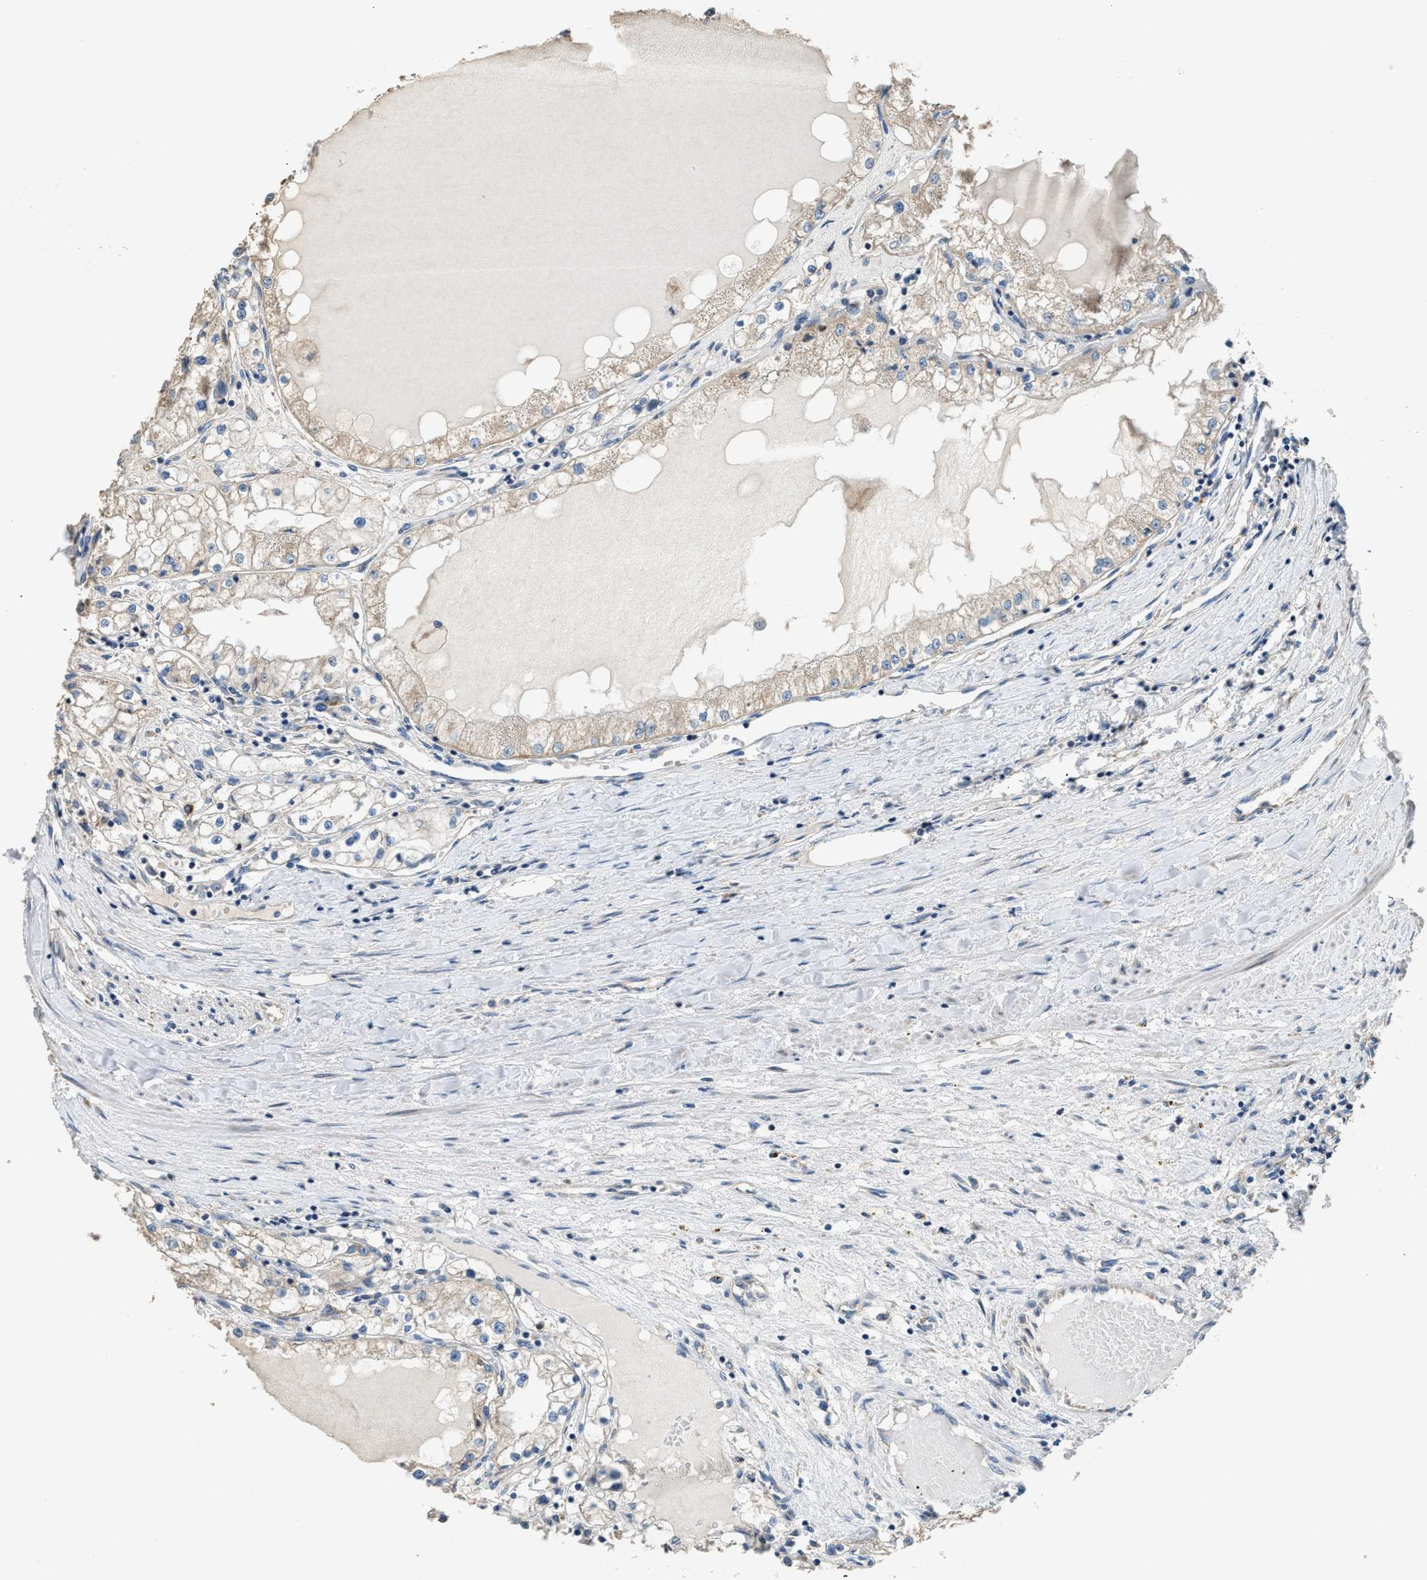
{"staining": {"intensity": "weak", "quantity": "25%-75%", "location": "cytoplasmic/membranous"}, "tissue": "renal cancer", "cell_type": "Tumor cells", "image_type": "cancer", "snomed": [{"axis": "morphology", "description": "Adenocarcinoma, NOS"}, {"axis": "topography", "description": "Kidney"}], "caption": "Tumor cells exhibit weak cytoplasmic/membranous positivity in about 25%-75% of cells in renal adenocarcinoma.", "gene": "TMEM150A", "patient": {"sex": "male", "age": 68}}